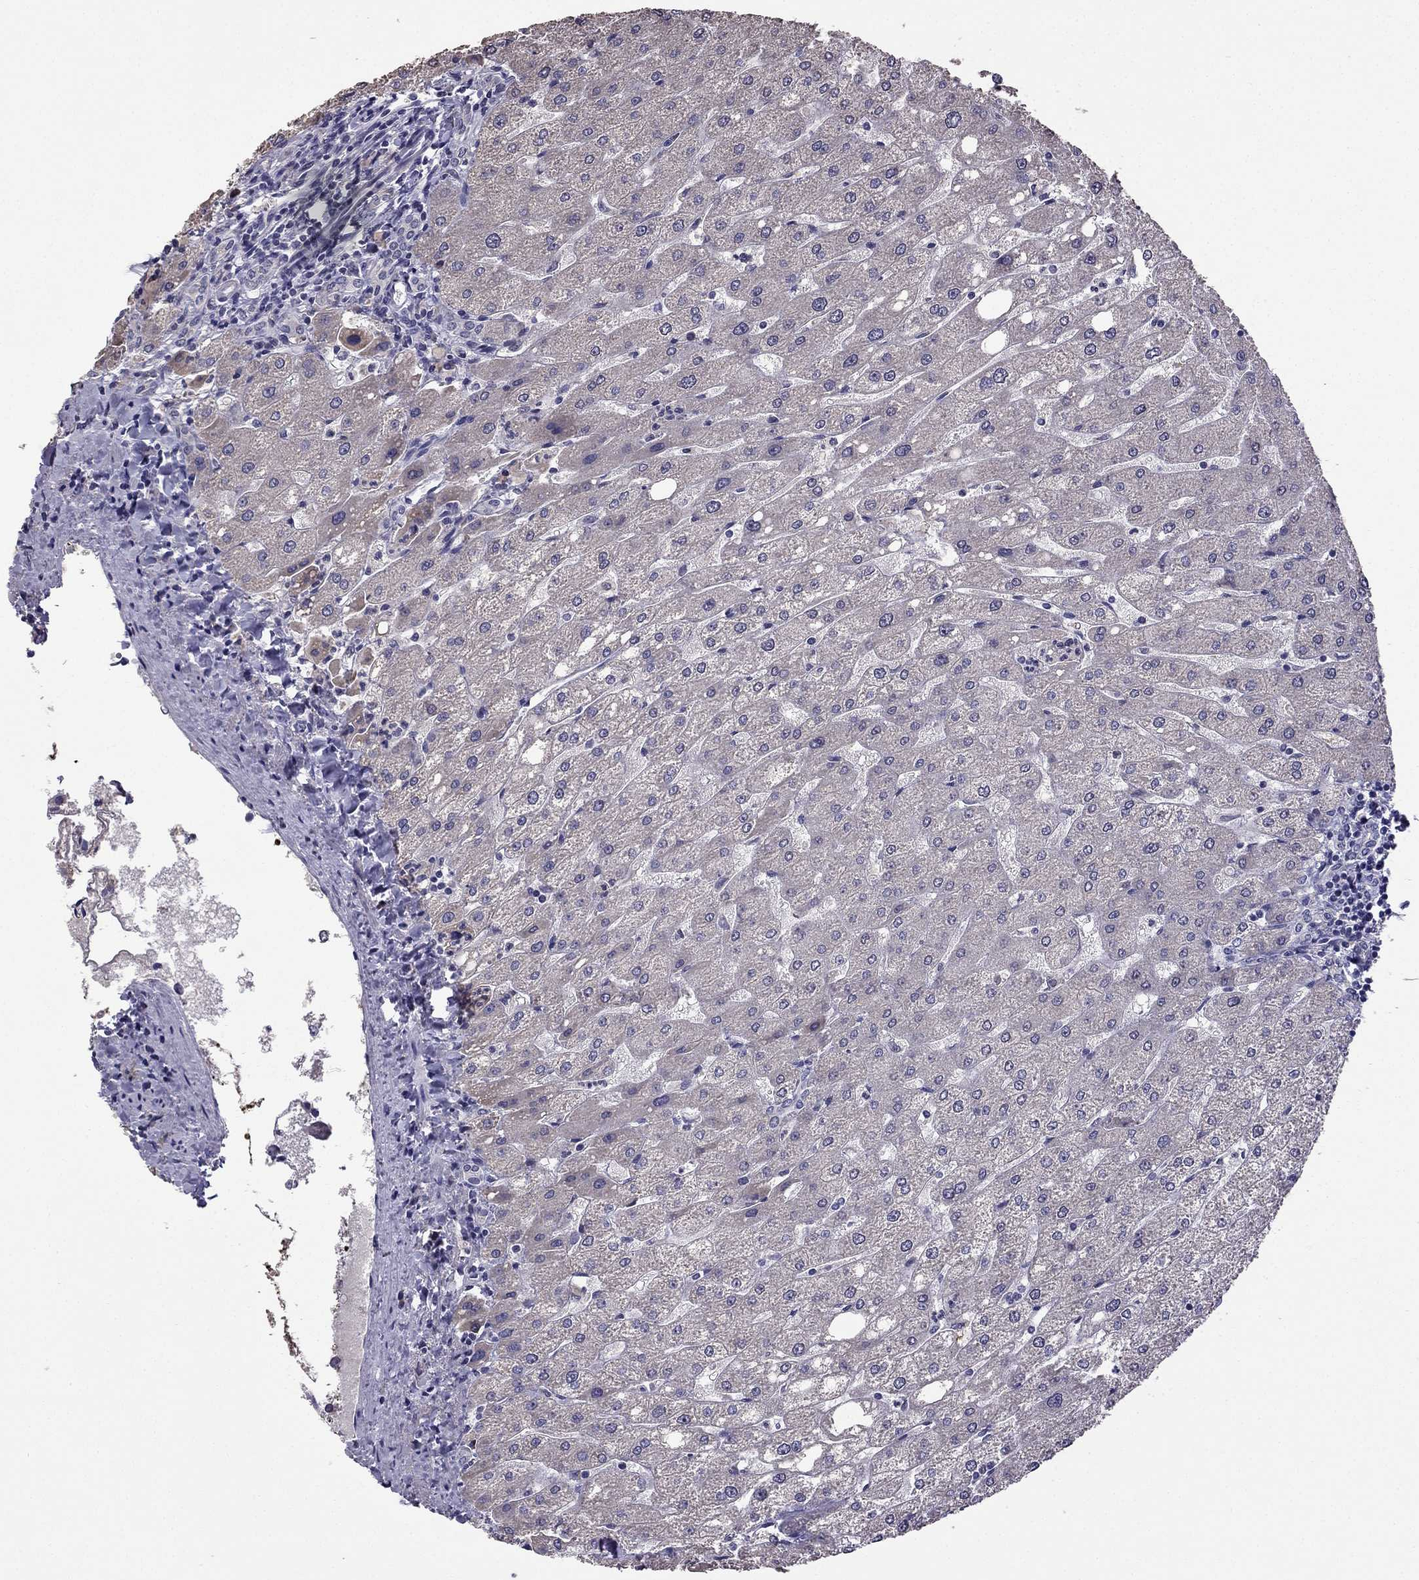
{"staining": {"intensity": "negative", "quantity": "none", "location": "none"}, "tissue": "liver", "cell_type": "Cholangiocytes", "image_type": "normal", "snomed": [{"axis": "morphology", "description": "Normal tissue, NOS"}, {"axis": "topography", "description": "Liver"}], "caption": "Cholangiocytes are negative for protein expression in normal human liver. (Immunohistochemistry, brightfield microscopy, high magnification).", "gene": "CDH9", "patient": {"sex": "male", "age": 67}}